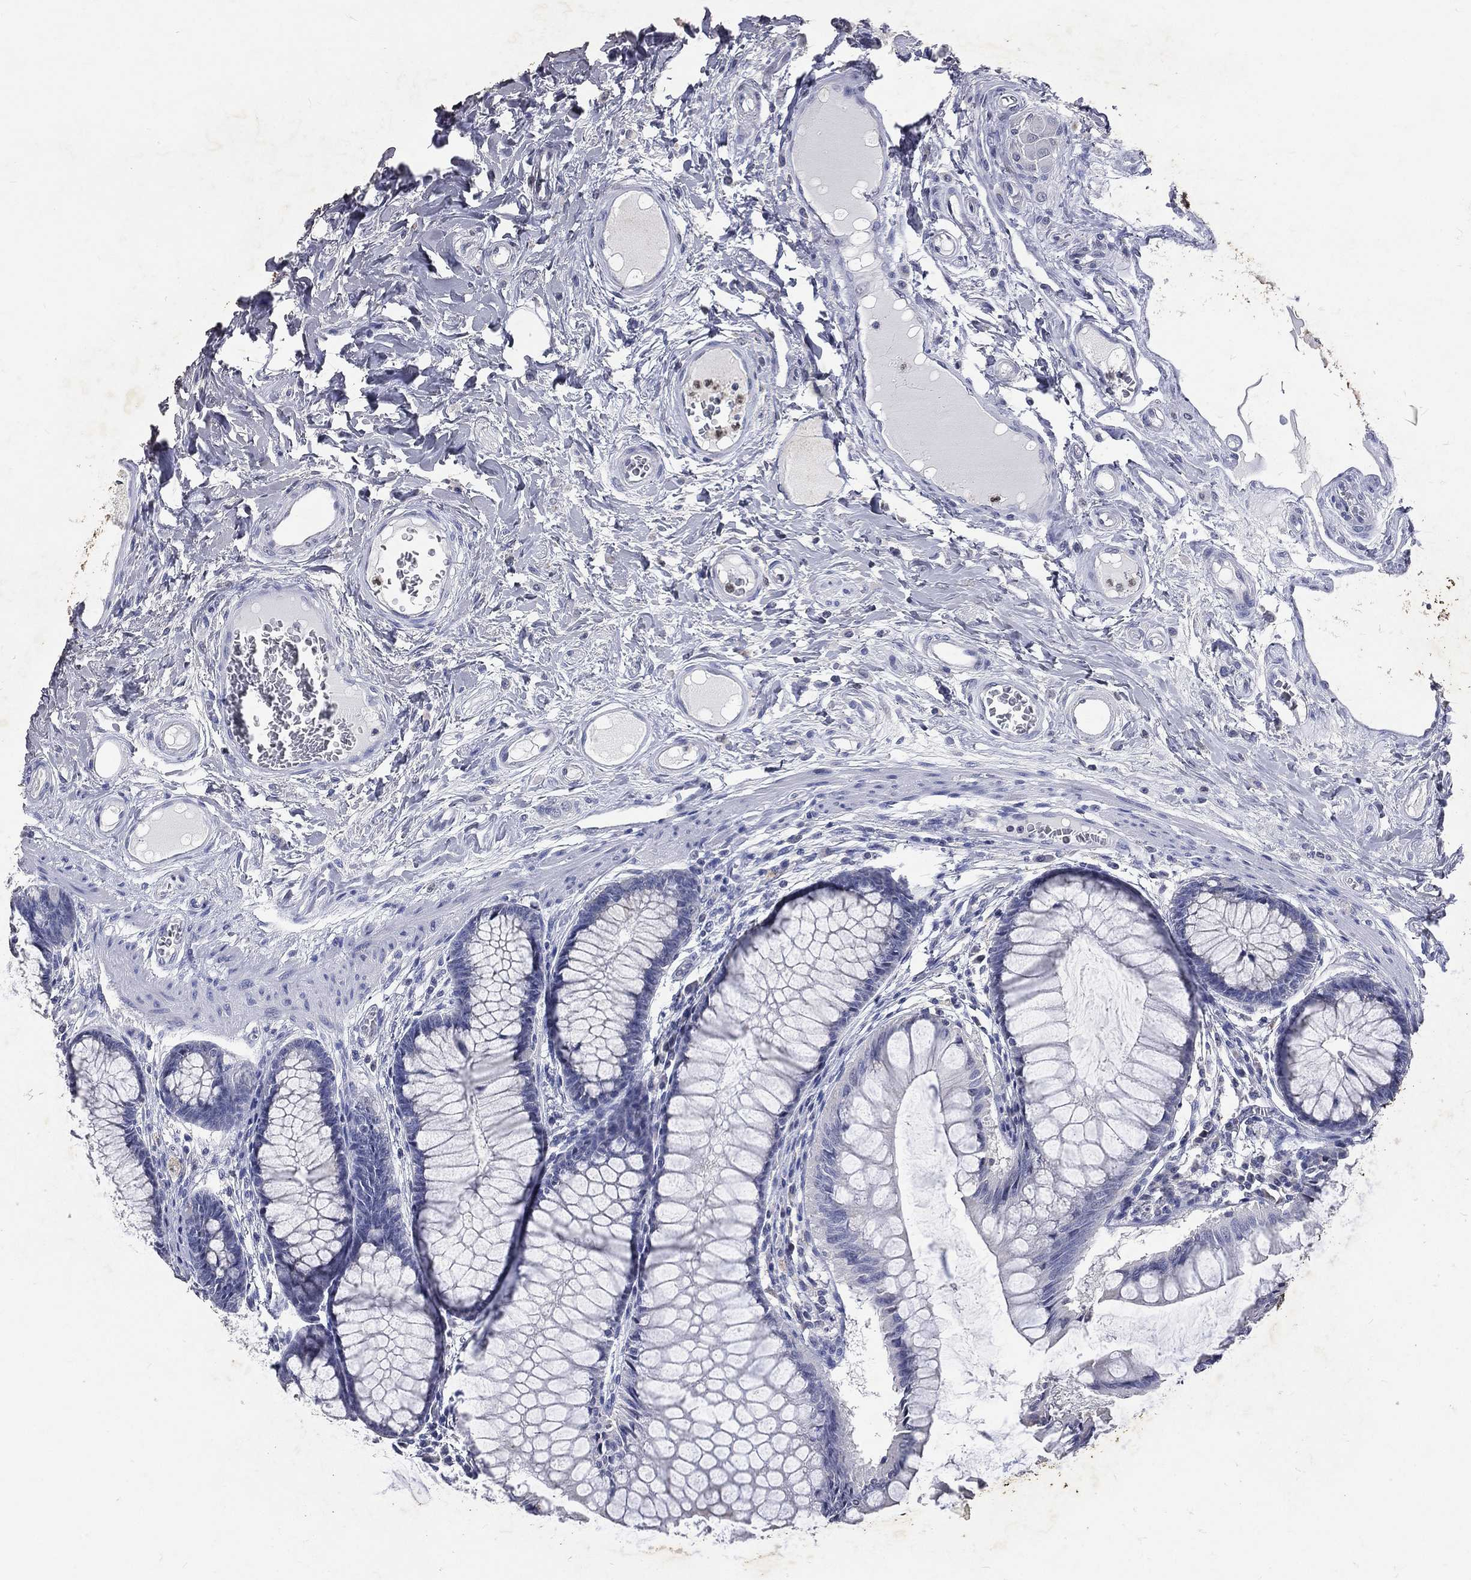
{"staining": {"intensity": "negative", "quantity": "none", "location": "none"}, "tissue": "colon", "cell_type": "Endothelial cells", "image_type": "normal", "snomed": [{"axis": "morphology", "description": "Normal tissue, NOS"}, {"axis": "topography", "description": "Colon"}], "caption": "DAB immunohistochemical staining of unremarkable colon displays no significant staining in endothelial cells.", "gene": "SLC34A2", "patient": {"sex": "female", "age": 65}}